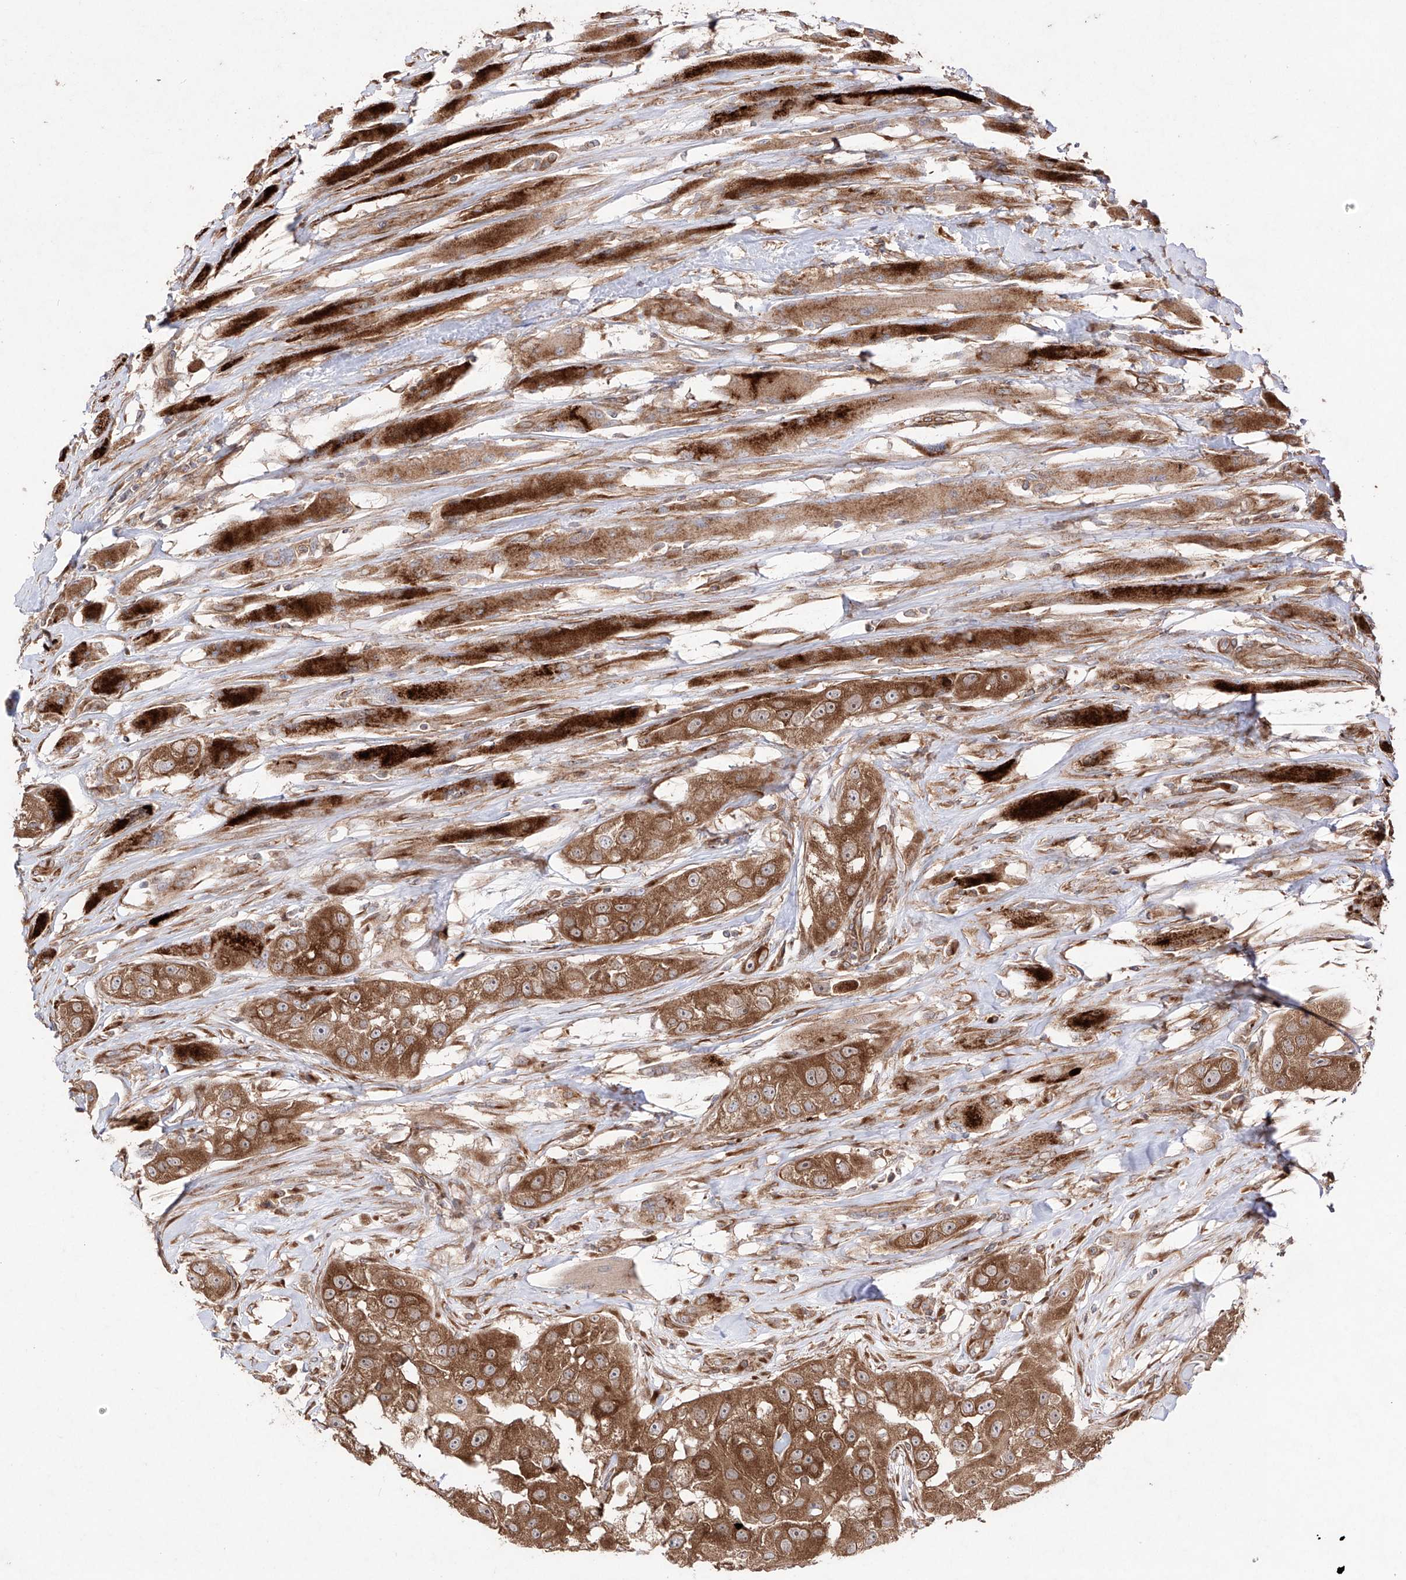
{"staining": {"intensity": "strong", "quantity": ">75%", "location": "cytoplasmic/membranous"}, "tissue": "head and neck cancer", "cell_type": "Tumor cells", "image_type": "cancer", "snomed": [{"axis": "morphology", "description": "Normal tissue, NOS"}, {"axis": "morphology", "description": "Squamous cell carcinoma, NOS"}, {"axis": "topography", "description": "Skeletal muscle"}, {"axis": "topography", "description": "Head-Neck"}], "caption": "Head and neck squamous cell carcinoma stained with a brown dye reveals strong cytoplasmic/membranous positive positivity in about >75% of tumor cells.", "gene": "YKT6", "patient": {"sex": "male", "age": 51}}